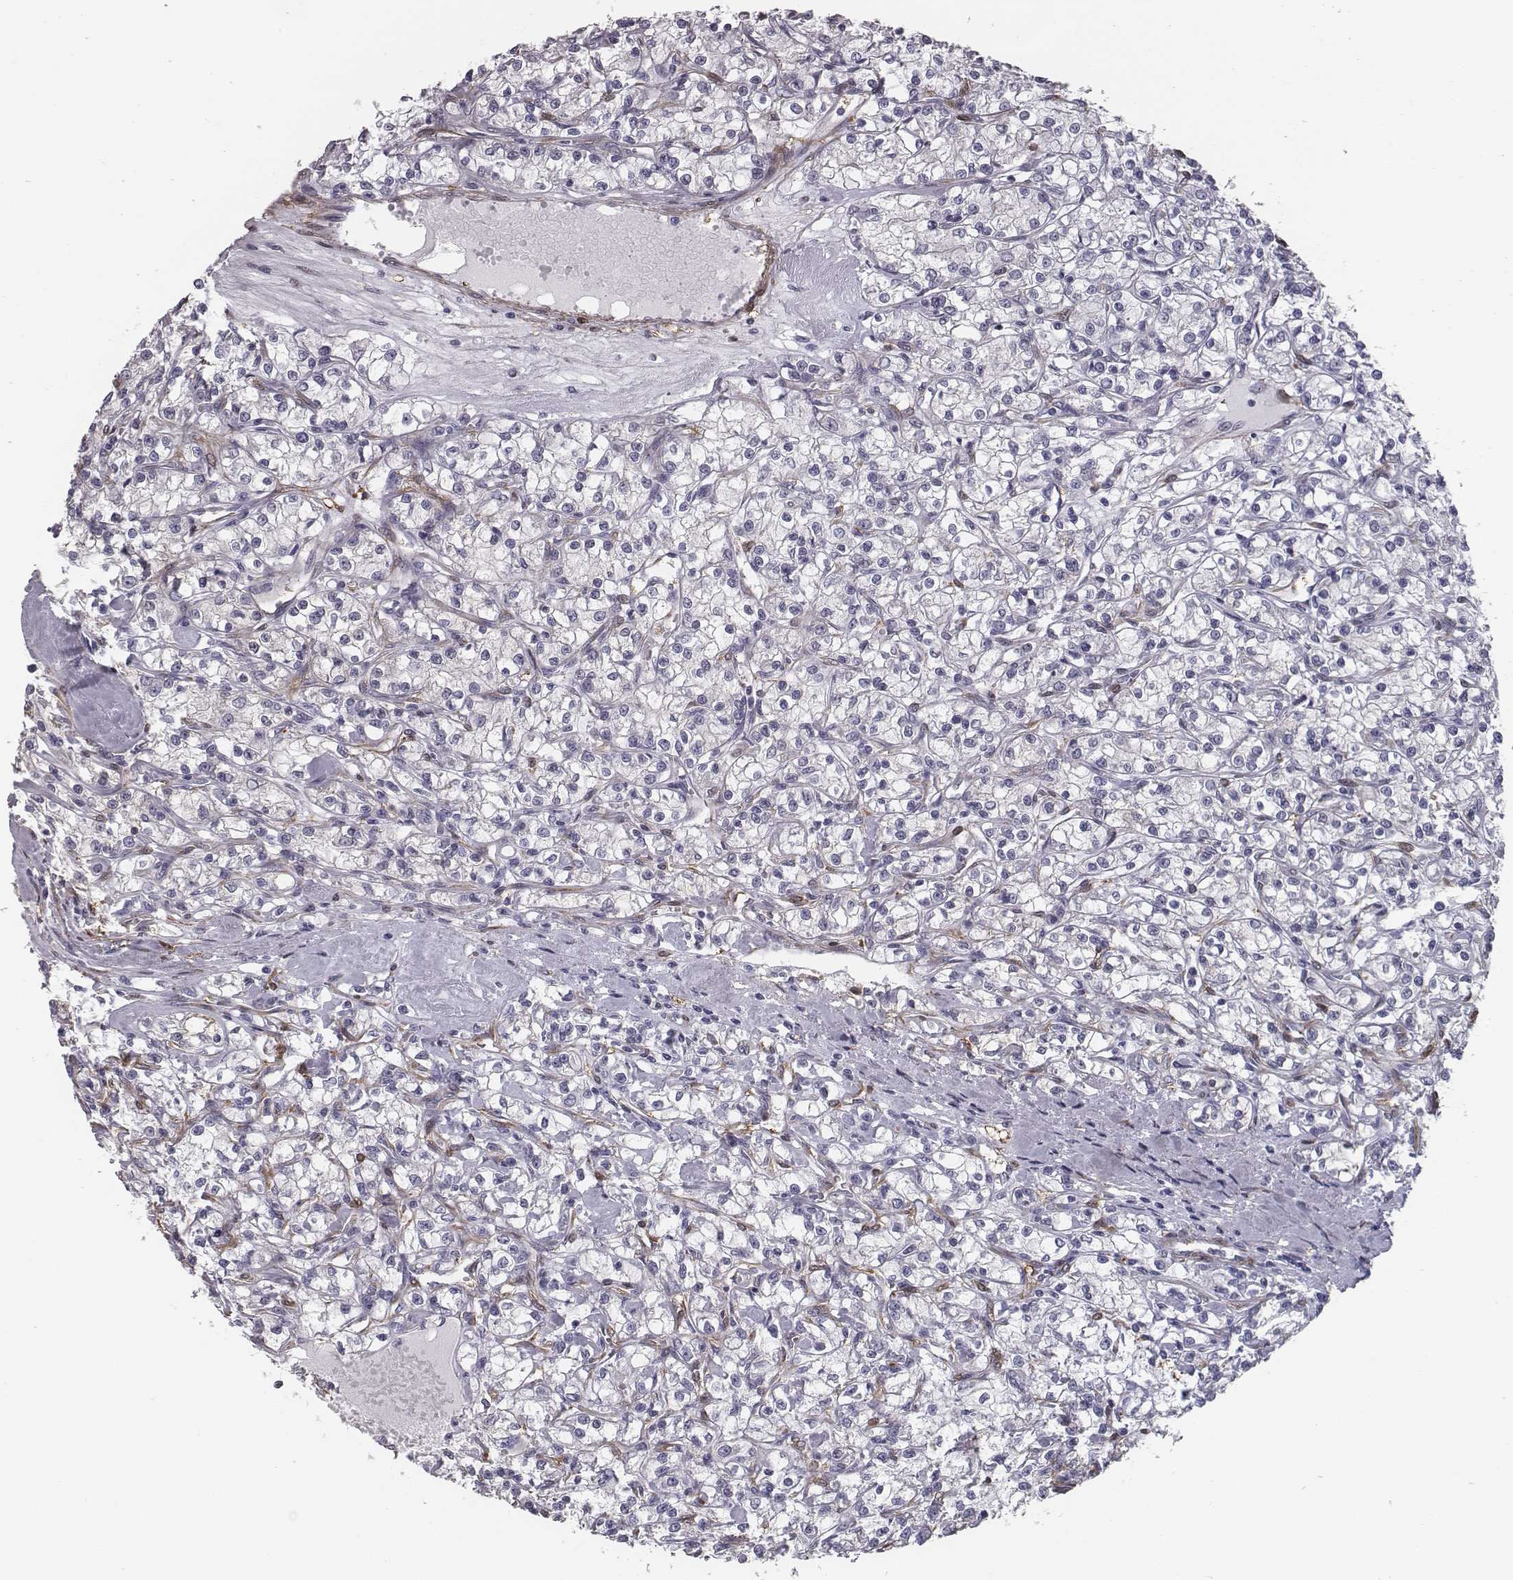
{"staining": {"intensity": "negative", "quantity": "none", "location": "none"}, "tissue": "renal cancer", "cell_type": "Tumor cells", "image_type": "cancer", "snomed": [{"axis": "morphology", "description": "Adenocarcinoma, NOS"}, {"axis": "topography", "description": "Kidney"}], "caption": "High power microscopy image of an immunohistochemistry (IHC) image of renal adenocarcinoma, revealing no significant staining in tumor cells. (Stains: DAB immunohistochemistry (IHC) with hematoxylin counter stain, Microscopy: brightfield microscopy at high magnification).", "gene": "ISYNA1", "patient": {"sex": "female", "age": 59}}